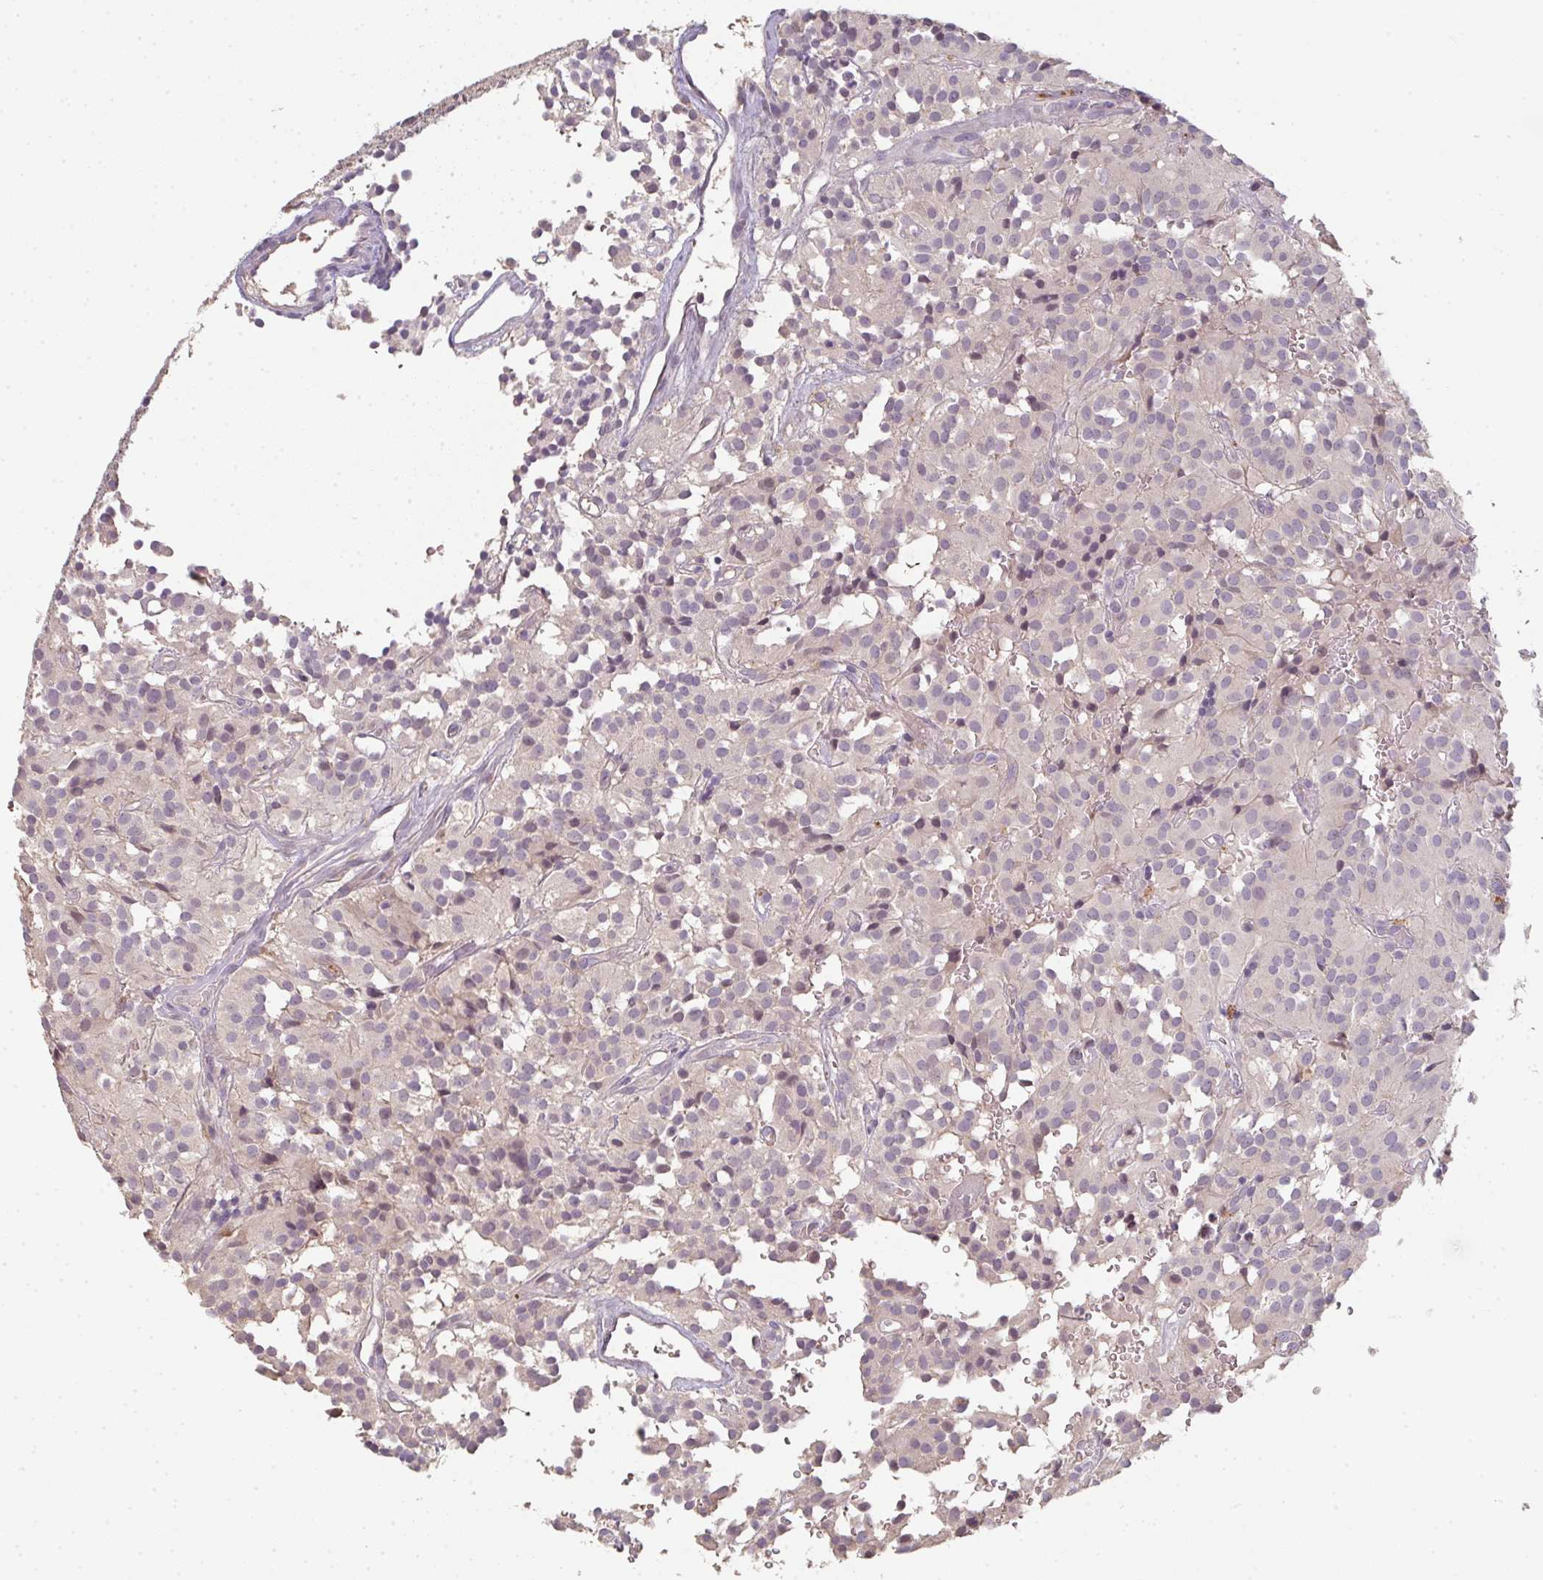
{"staining": {"intensity": "negative", "quantity": "none", "location": "none"}, "tissue": "glioma", "cell_type": "Tumor cells", "image_type": "cancer", "snomed": [{"axis": "morphology", "description": "Glioma, malignant, Low grade"}, {"axis": "topography", "description": "Brain"}], "caption": "Low-grade glioma (malignant) was stained to show a protein in brown. There is no significant staining in tumor cells.", "gene": "TMEM237", "patient": {"sex": "male", "age": 42}}